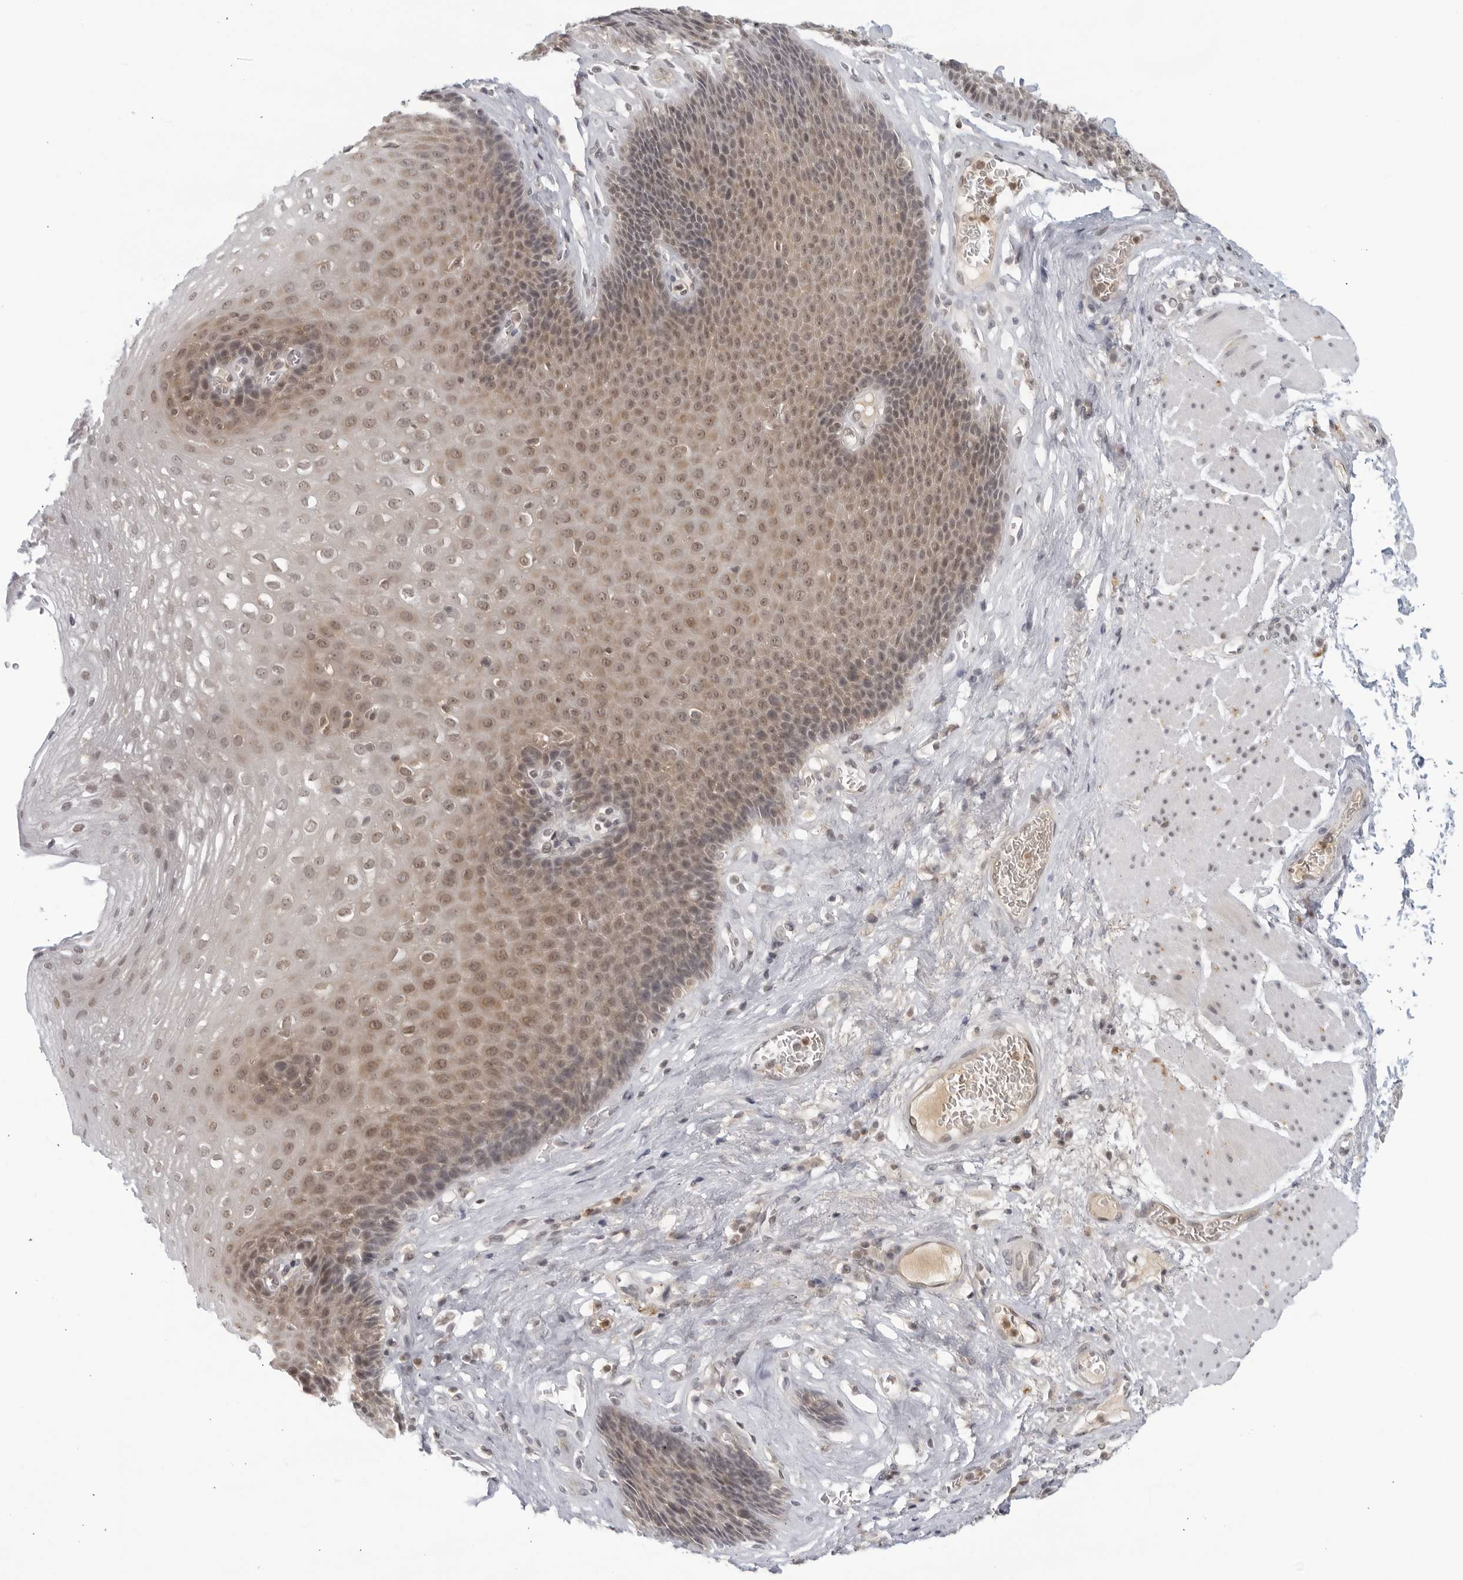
{"staining": {"intensity": "moderate", "quantity": "25%-75%", "location": "cytoplasmic/membranous,nuclear"}, "tissue": "esophagus", "cell_type": "Squamous epithelial cells", "image_type": "normal", "snomed": [{"axis": "morphology", "description": "Normal tissue, NOS"}, {"axis": "topography", "description": "Esophagus"}], "caption": "Protein expression by IHC exhibits moderate cytoplasmic/membranous,nuclear expression in approximately 25%-75% of squamous epithelial cells in normal esophagus. (Brightfield microscopy of DAB IHC at high magnification).", "gene": "CC2D1B", "patient": {"sex": "female", "age": 66}}